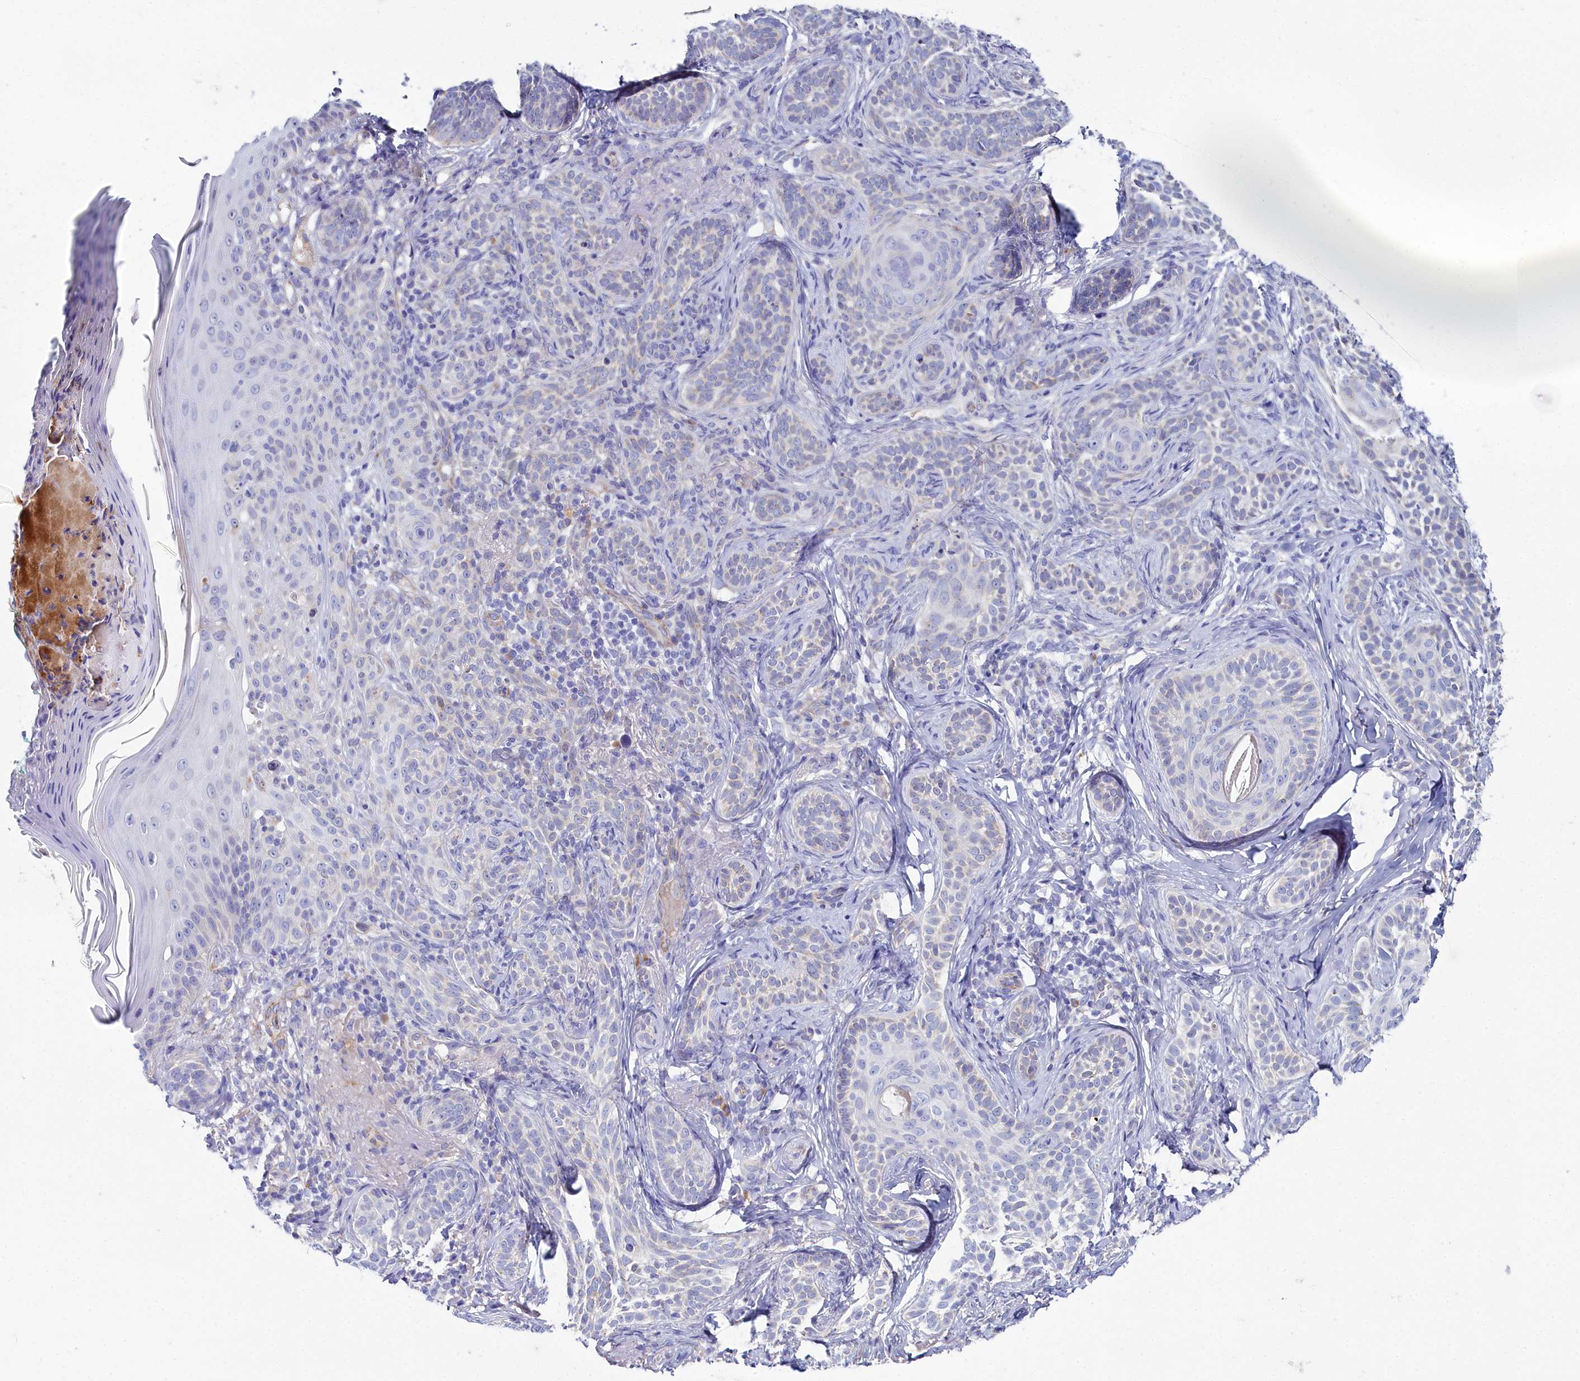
{"staining": {"intensity": "weak", "quantity": "<25%", "location": "cytoplasmic/membranous"}, "tissue": "skin cancer", "cell_type": "Tumor cells", "image_type": "cancer", "snomed": [{"axis": "morphology", "description": "Basal cell carcinoma"}, {"axis": "topography", "description": "Skin"}], "caption": "Immunohistochemical staining of basal cell carcinoma (skin) exhibits no significant positivity in tumor cells.", "gene": "SLC49A3", "patient": {"sex": "male", "age": 71}}